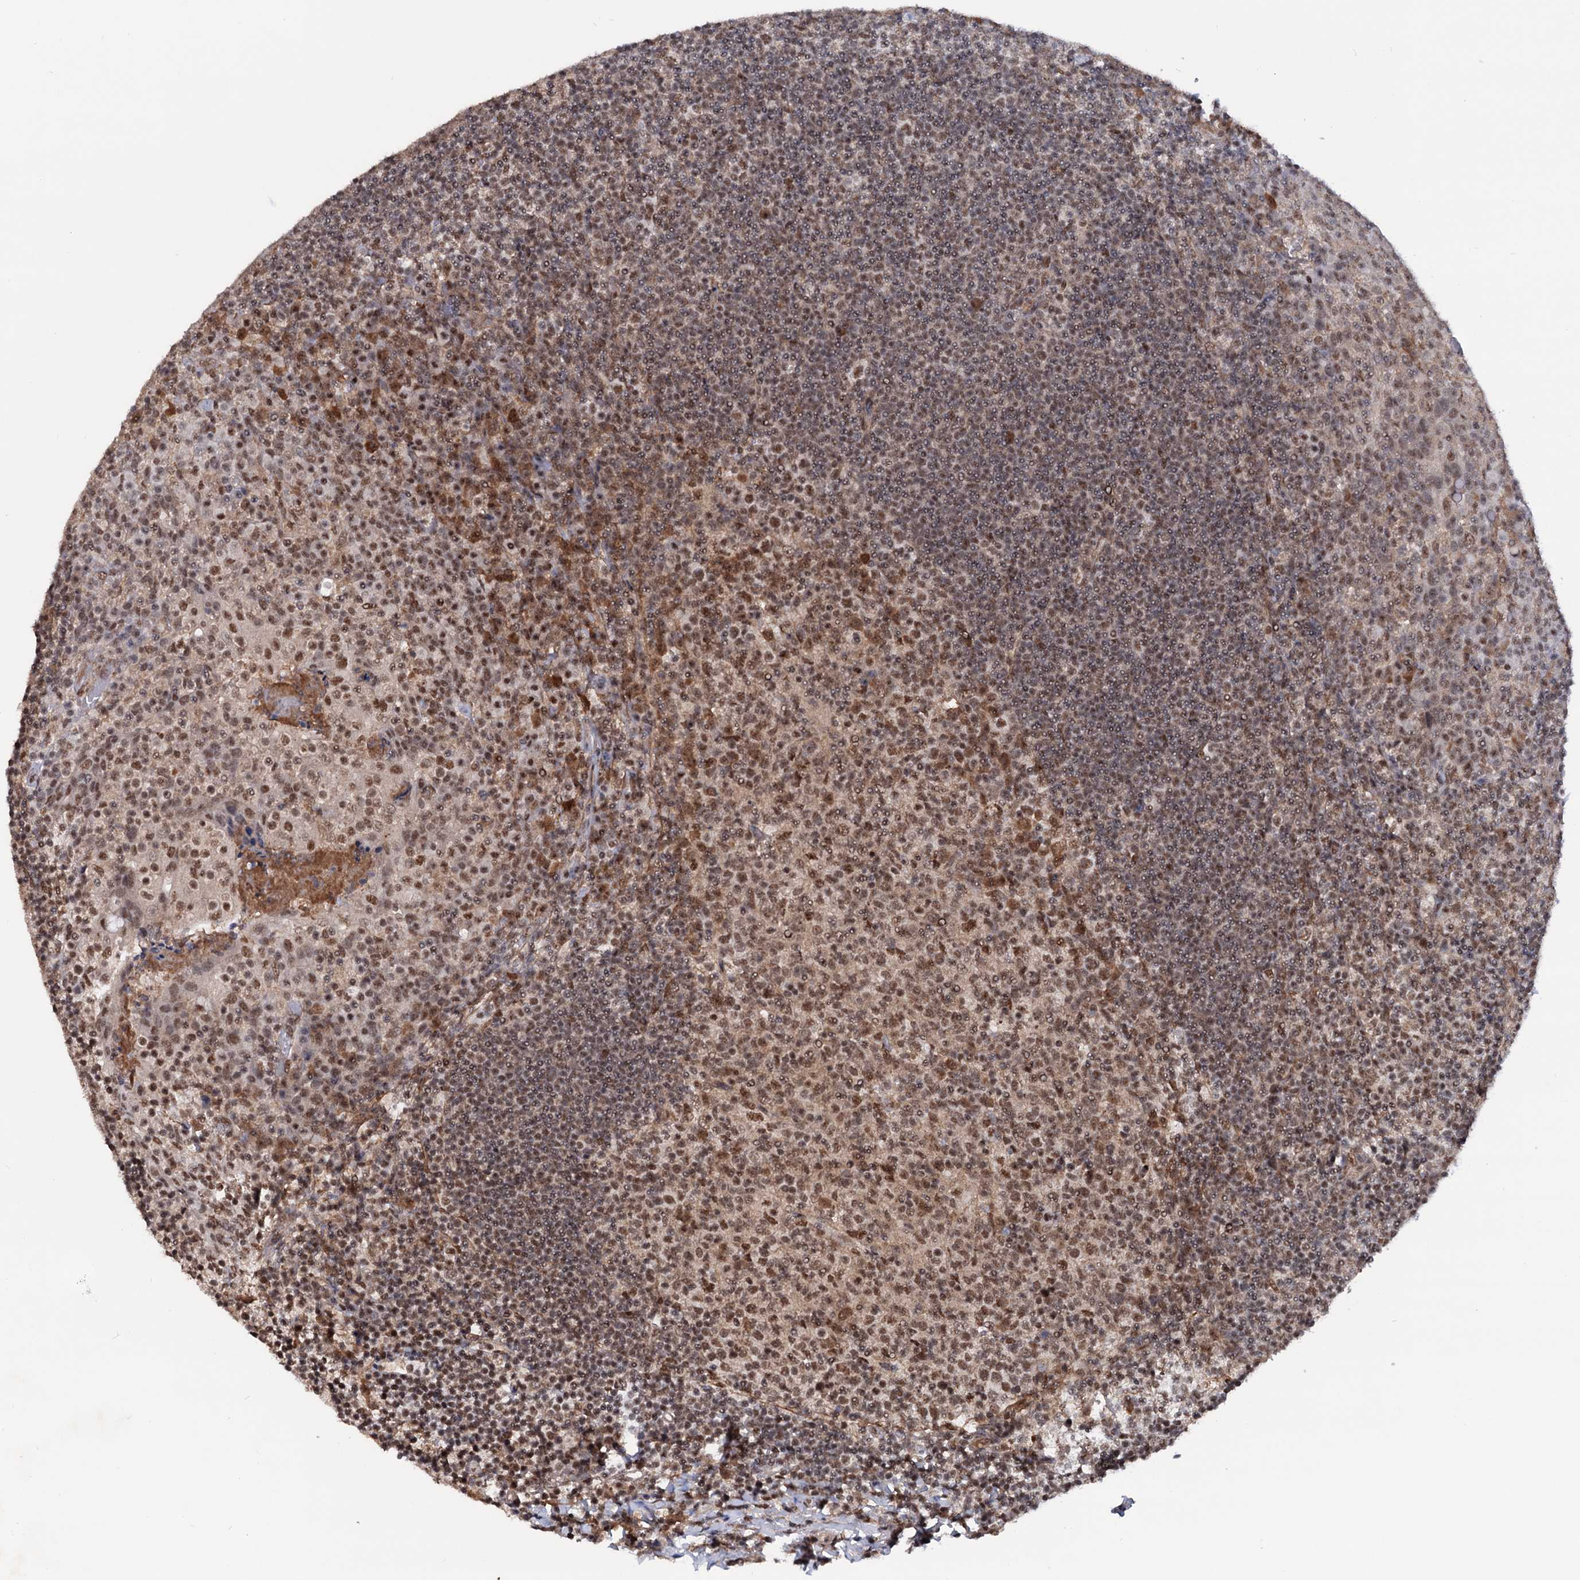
{"staining": {"intensity": "moderate", "quantity": ">75%", "location": "nuclear"}, "tissue": "tonsil", "cell_type": "Germinal center cells", "image_type": "normal", "snomed": [{"axis": "morphology", "description": "Normal tissue, NOS"}, {"axis": "topography", "description": "Tonsil"}], "caption": "Immunohistochemical staining of unremarkable tonsil shows >75% levels of moderate nuclear protein expression in approximately >75% of germinal center cells.", "gene": "TBC1D12", "patient": {"sex": "female", "age": 10}}